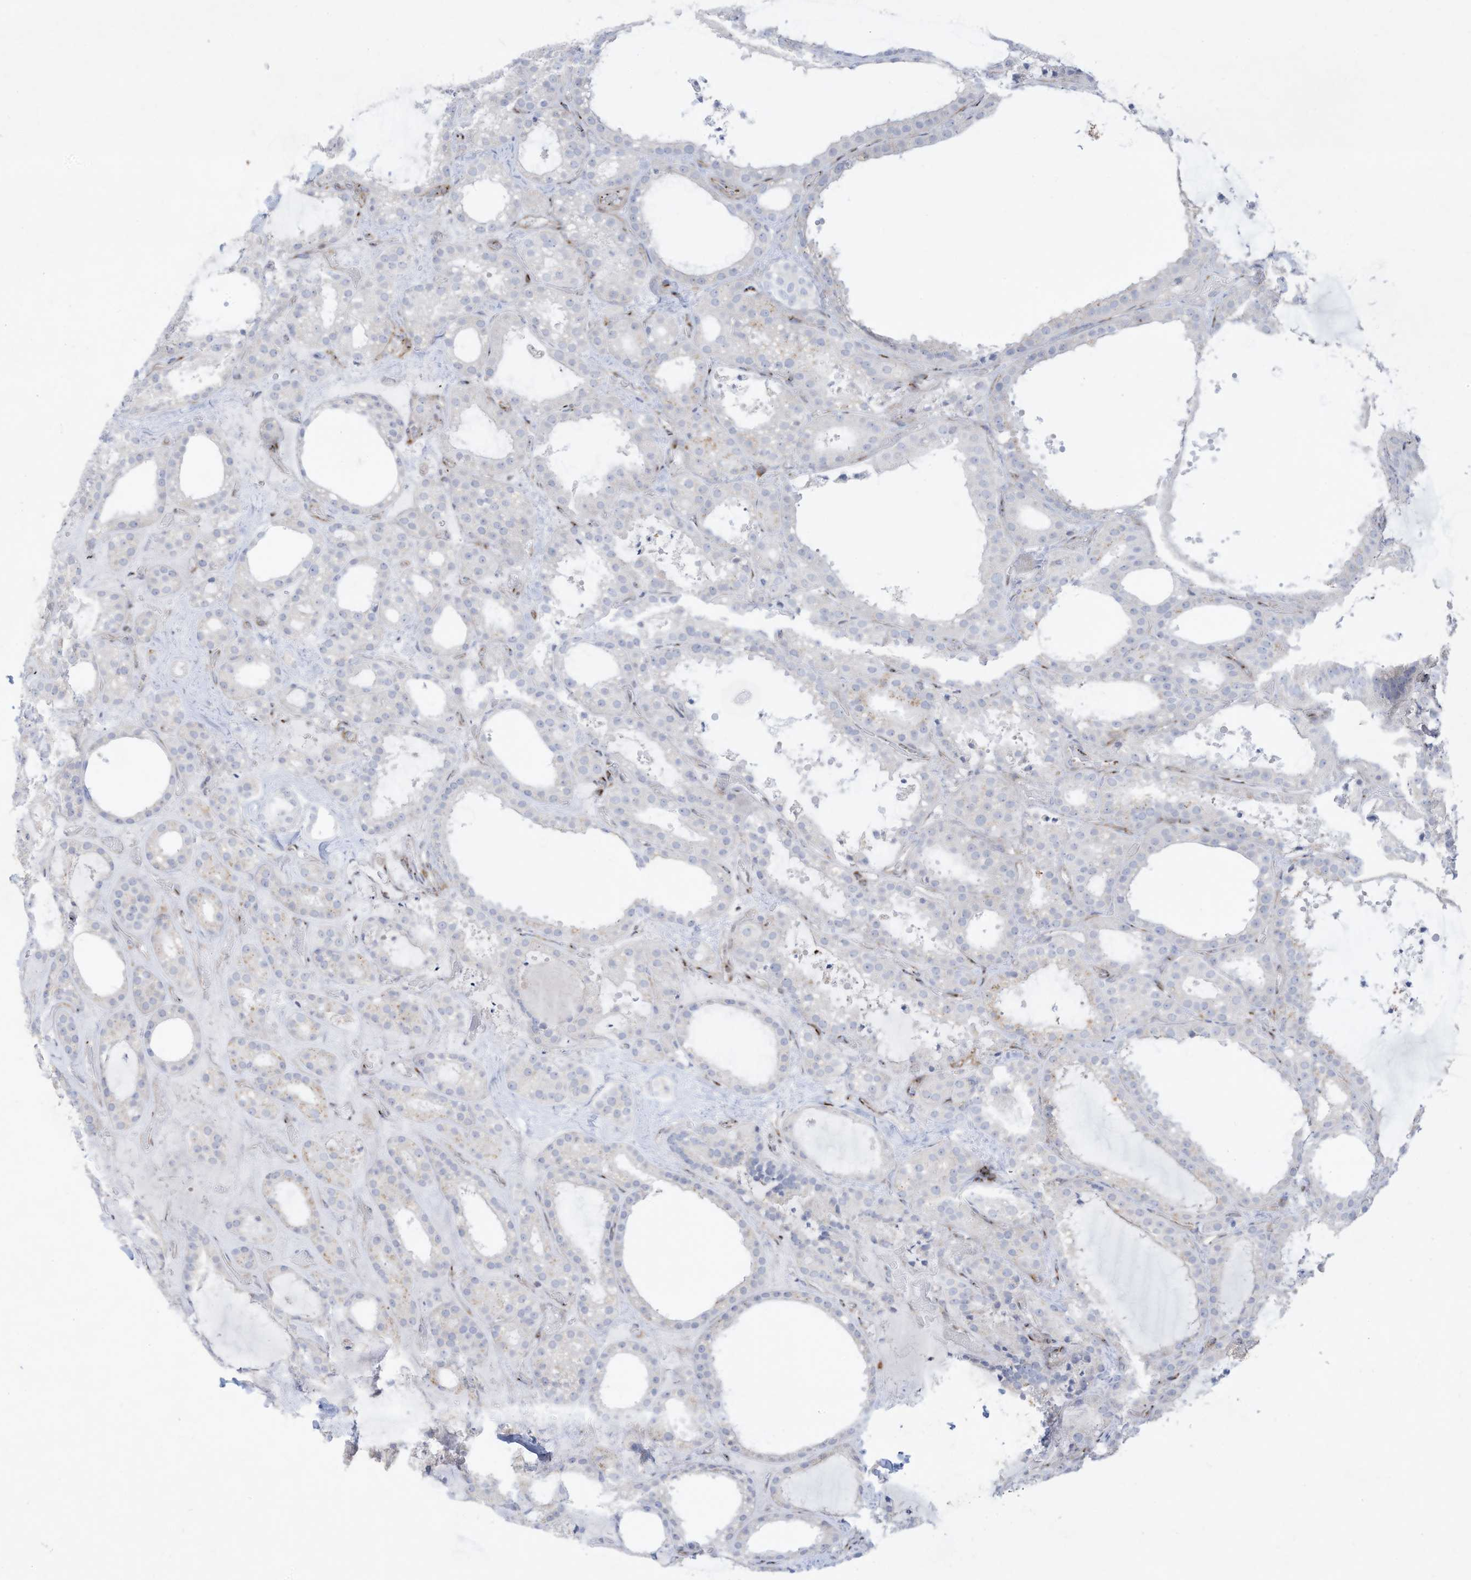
{"staining": {"intensity": "negative", "quantity": "none", "location": "none"}, "tissue": "thyroid cancer", "cell_type": "Tumor cells", "image_type": "cancer", "snomed": [{"axis": "morphology", "description": "Papillary adenocarcinoma, NOS"}, {"axis": "topography", "description": "Thyroid gland"}], "caption": "An immunohistochemistry (IHC) photomicrograph of thyroid cancer (papillary adenocarcinoma) is shown. There is no staining in tumor cells of thyroid cancer (papillary adenocarcinoma).", "gene": "THNSL2", "patient": {"sex": "male", "age": 77}}